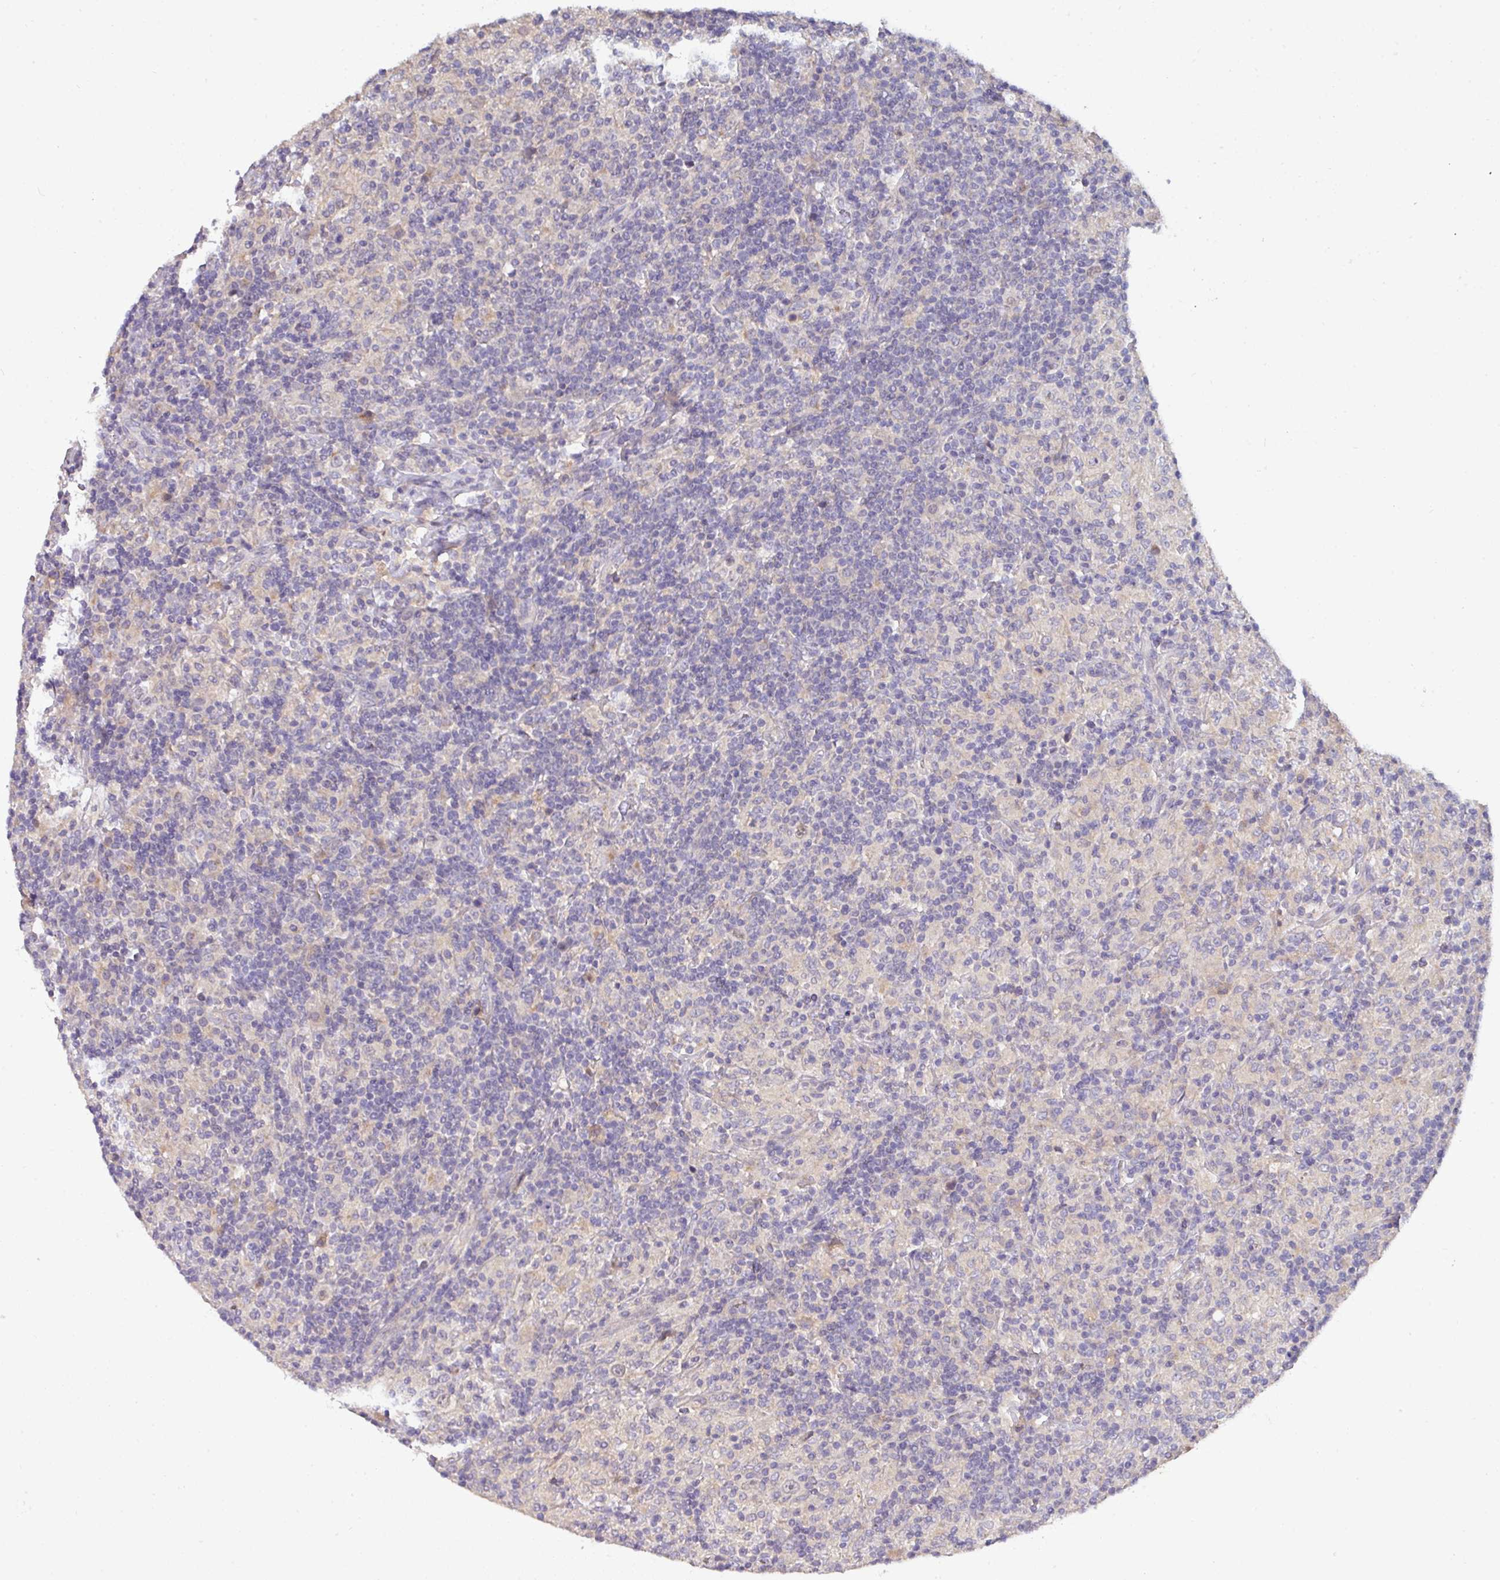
{"staining": {"intensity": "negative", "quantity": "none", "location": "none"}, "tissue": "lymphoma", "cell_type": "Tumor cells", "image_type": "cancer", "snomed": [{"axis": "morphology", "description": "Hodgkin's disease, NOS"}, {"axis": "topography", "description": "Lymph node"}], "caption": "DAB (3,3'-diaminobenzidine) immunohistochemical staining of human lymphoma reveals no significant expression in tumor cells. (DAB immunohistochemistry visualized using brightfield microscopy, high magnification).", "gene": "AEBP2", "patient": {"sex": "male", "age": 70}}